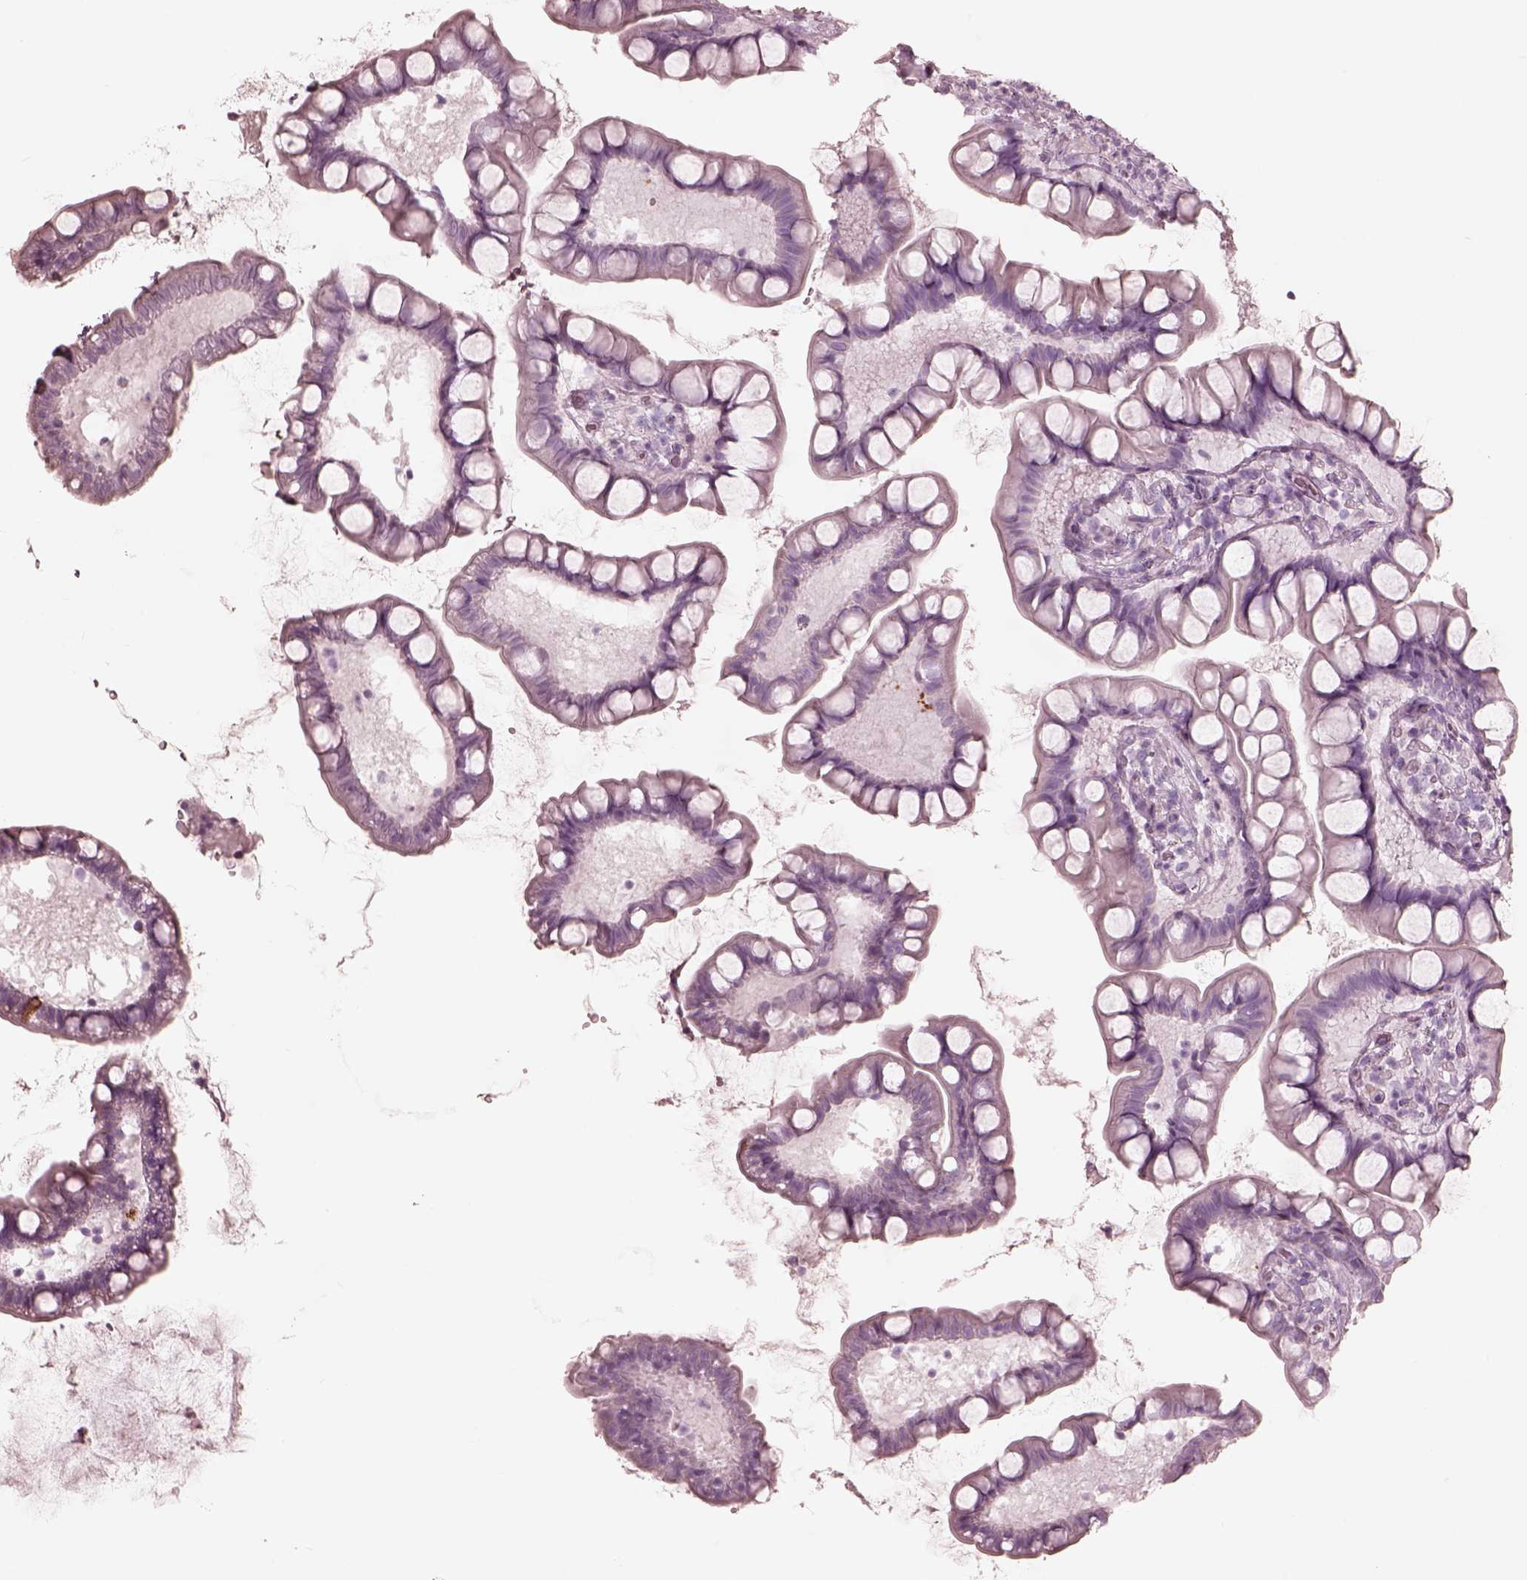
{"staining": {"intensity": "negative", "quantity": "none", "location": "none"}, "tissue": "small intestine", "cell_type": "Glandular cells", "image_type": "normal", "snomed": [{"axis": "morphology", "description": "Normal tissue, NOS"}, {"axis": "topography", "description": "Small intestine"}], "caption": "Photomicrograph shows no significant protein positivity in glandular cells of normal small intestine. (Stains: DAB immunohistochemistry (IHC) with hematoxylin counter stain, Microscopy: brightfield microscopy at high magnification).", "gene": "CADM2", "patient": {"sex": "male", "age": 70}}